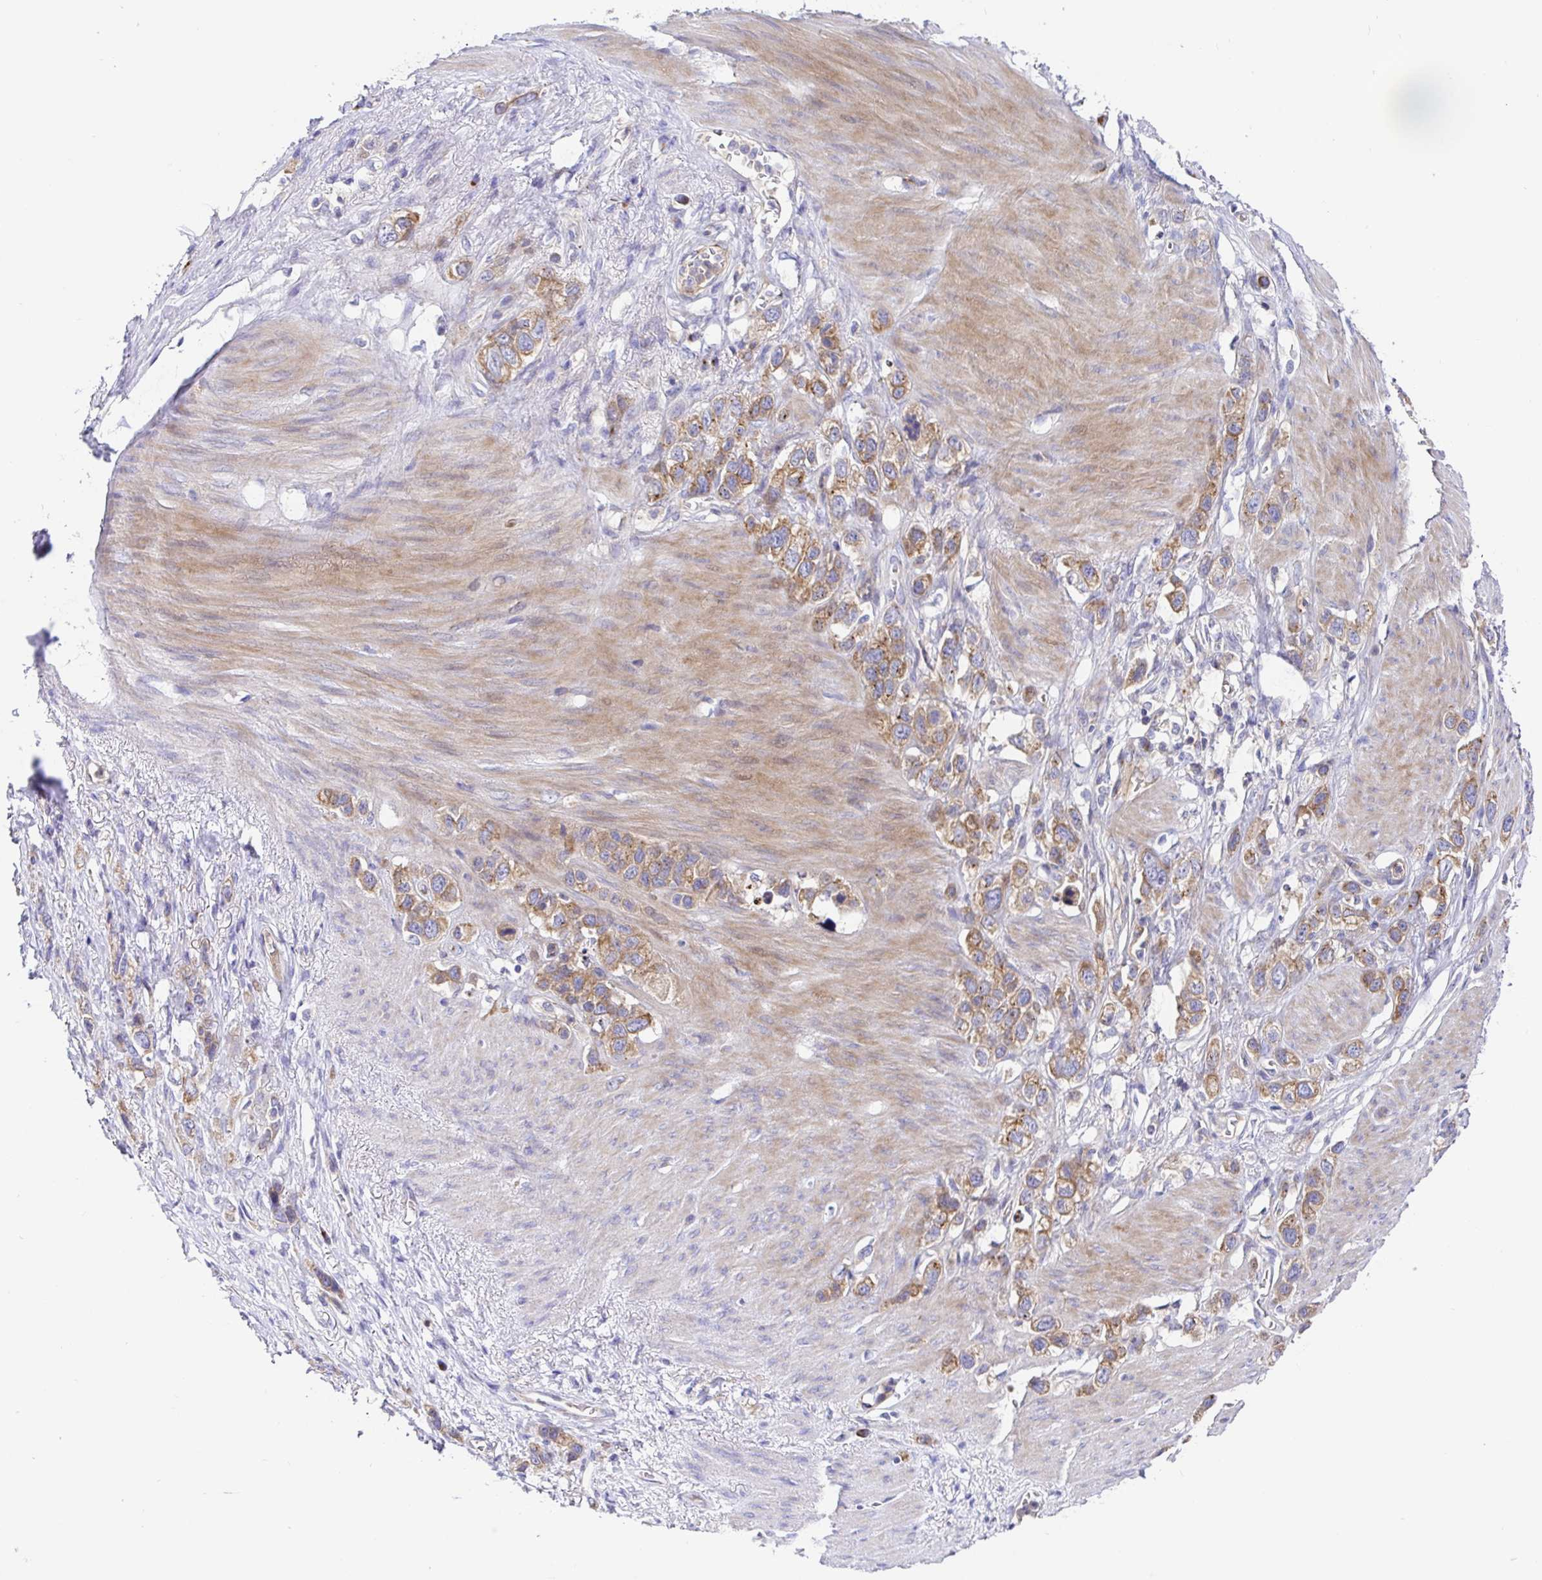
{"staining": {"intensity": "moderate", "quantity": ">75%", "location": "cytoplasmic/membranous"}, "tissue": "stomach cancer", "cell_type": "Tumor cells", "image_type": "cancer", "snomed": [{"axis": "morphology", "description": "Adenocarcinoma, NOS"}, {"axis": "topography", "description": "Stomach"}], "caption": "Immunohistochemical staining of adenocarcinoma (stomach) reveals medium levels of moderate cytoplasmic/membranous protein positivity in approximately >75% of tumor cells.", "gene": "GOLGA1", "patient": {"sex": "female", "age": 65}}